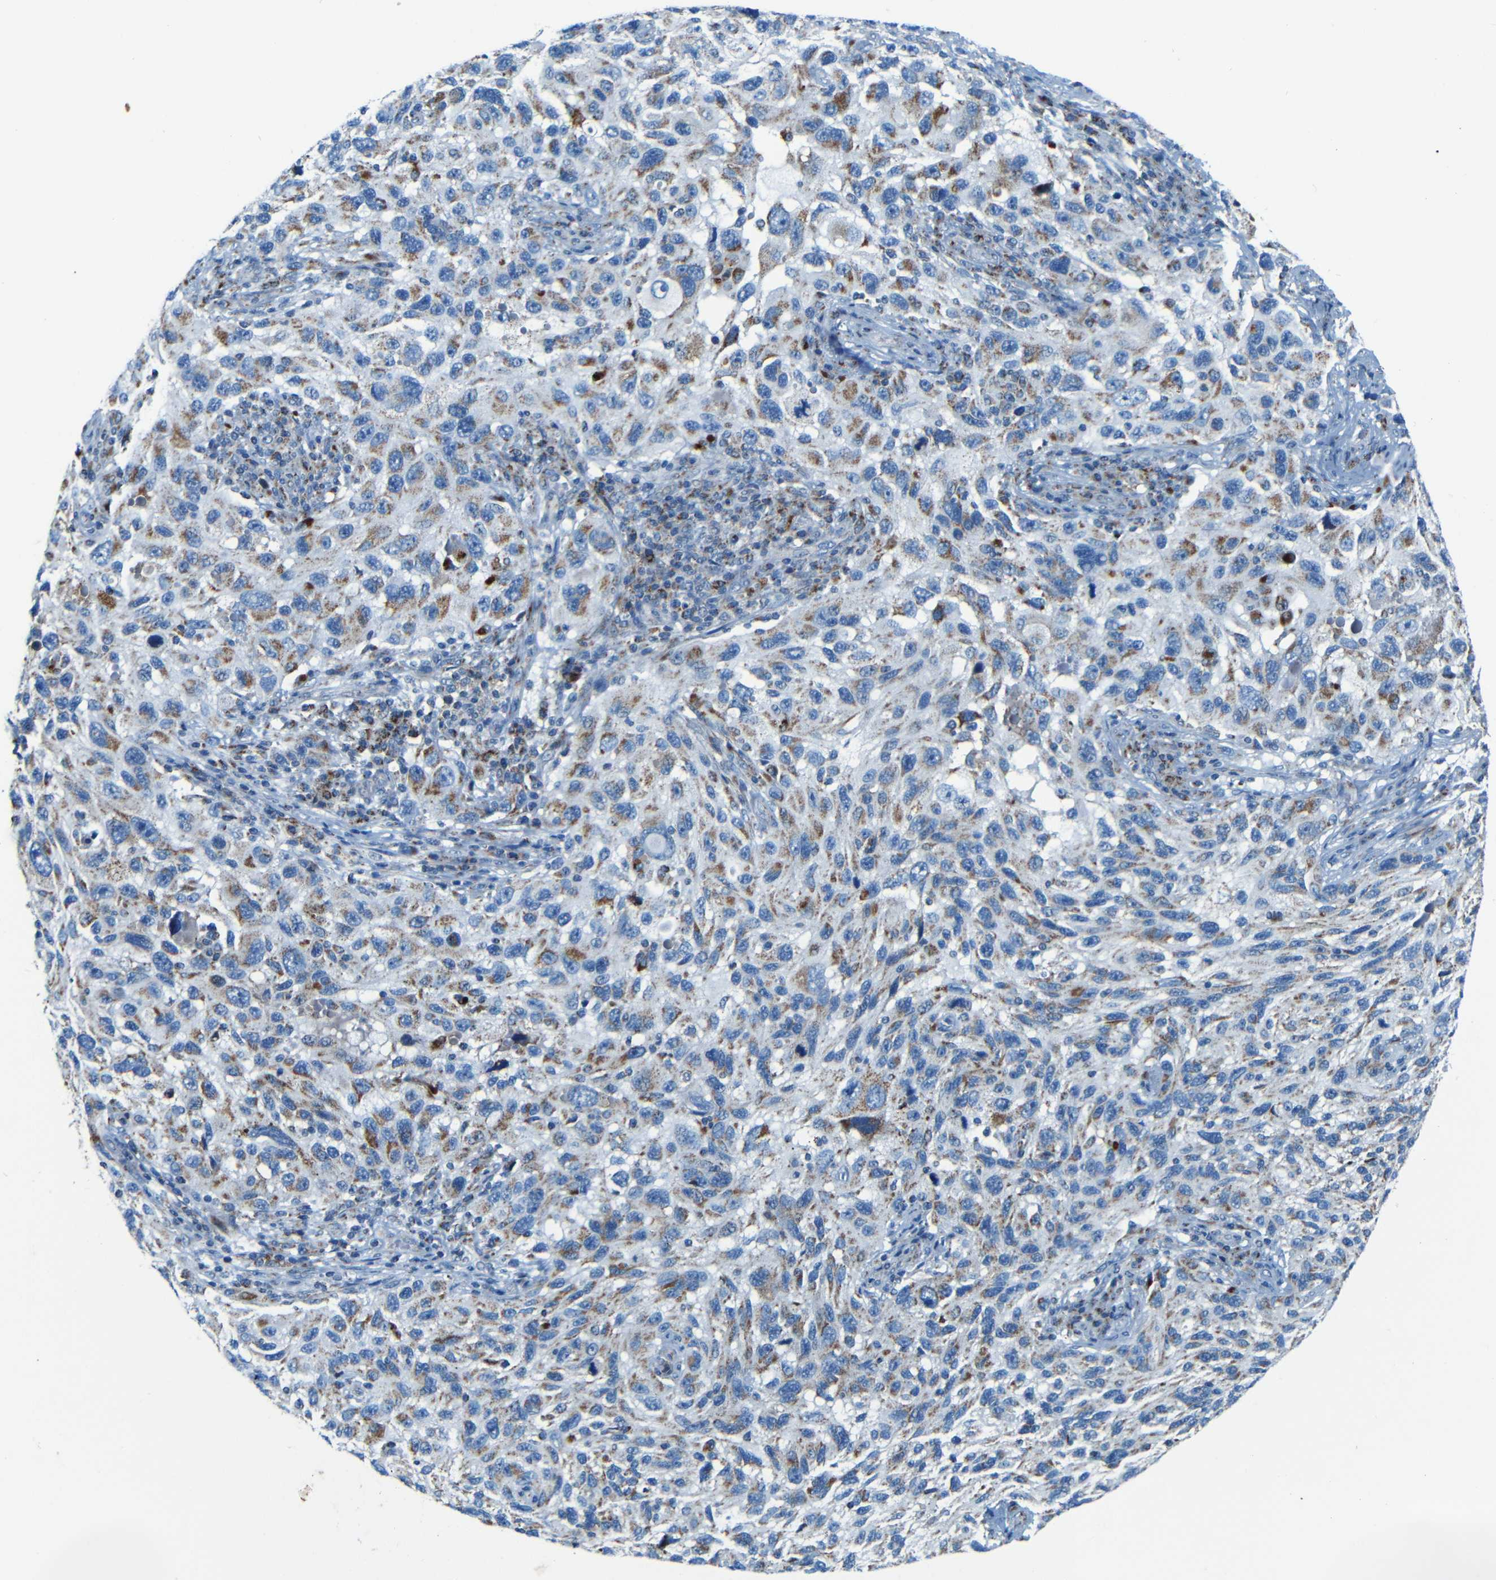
{"staining": {"intensity": "moderate", "quantity": ">75%", "location": "cytoplasmic/membranous"}, "tissue": "melanoma", "cell_type": "Tumor cells", "image_type": "cancer", "snomed": [{"axis": "morphology", "description": "Malignant melanoma, NOS"}, {"axis": "topography", "description": "Skin"}], "caption": "Tumor cells exhibit medium levels of moderate cytoplasmic/membranous expression in about >75% of cells in malignant melanoma. (Stains: DAB in brown, nuclei in blue, Microscopy: brightfield microscopy at high magnification).", "gene": "WSCD2", "patient": {"sex": "male", "age": 53}}